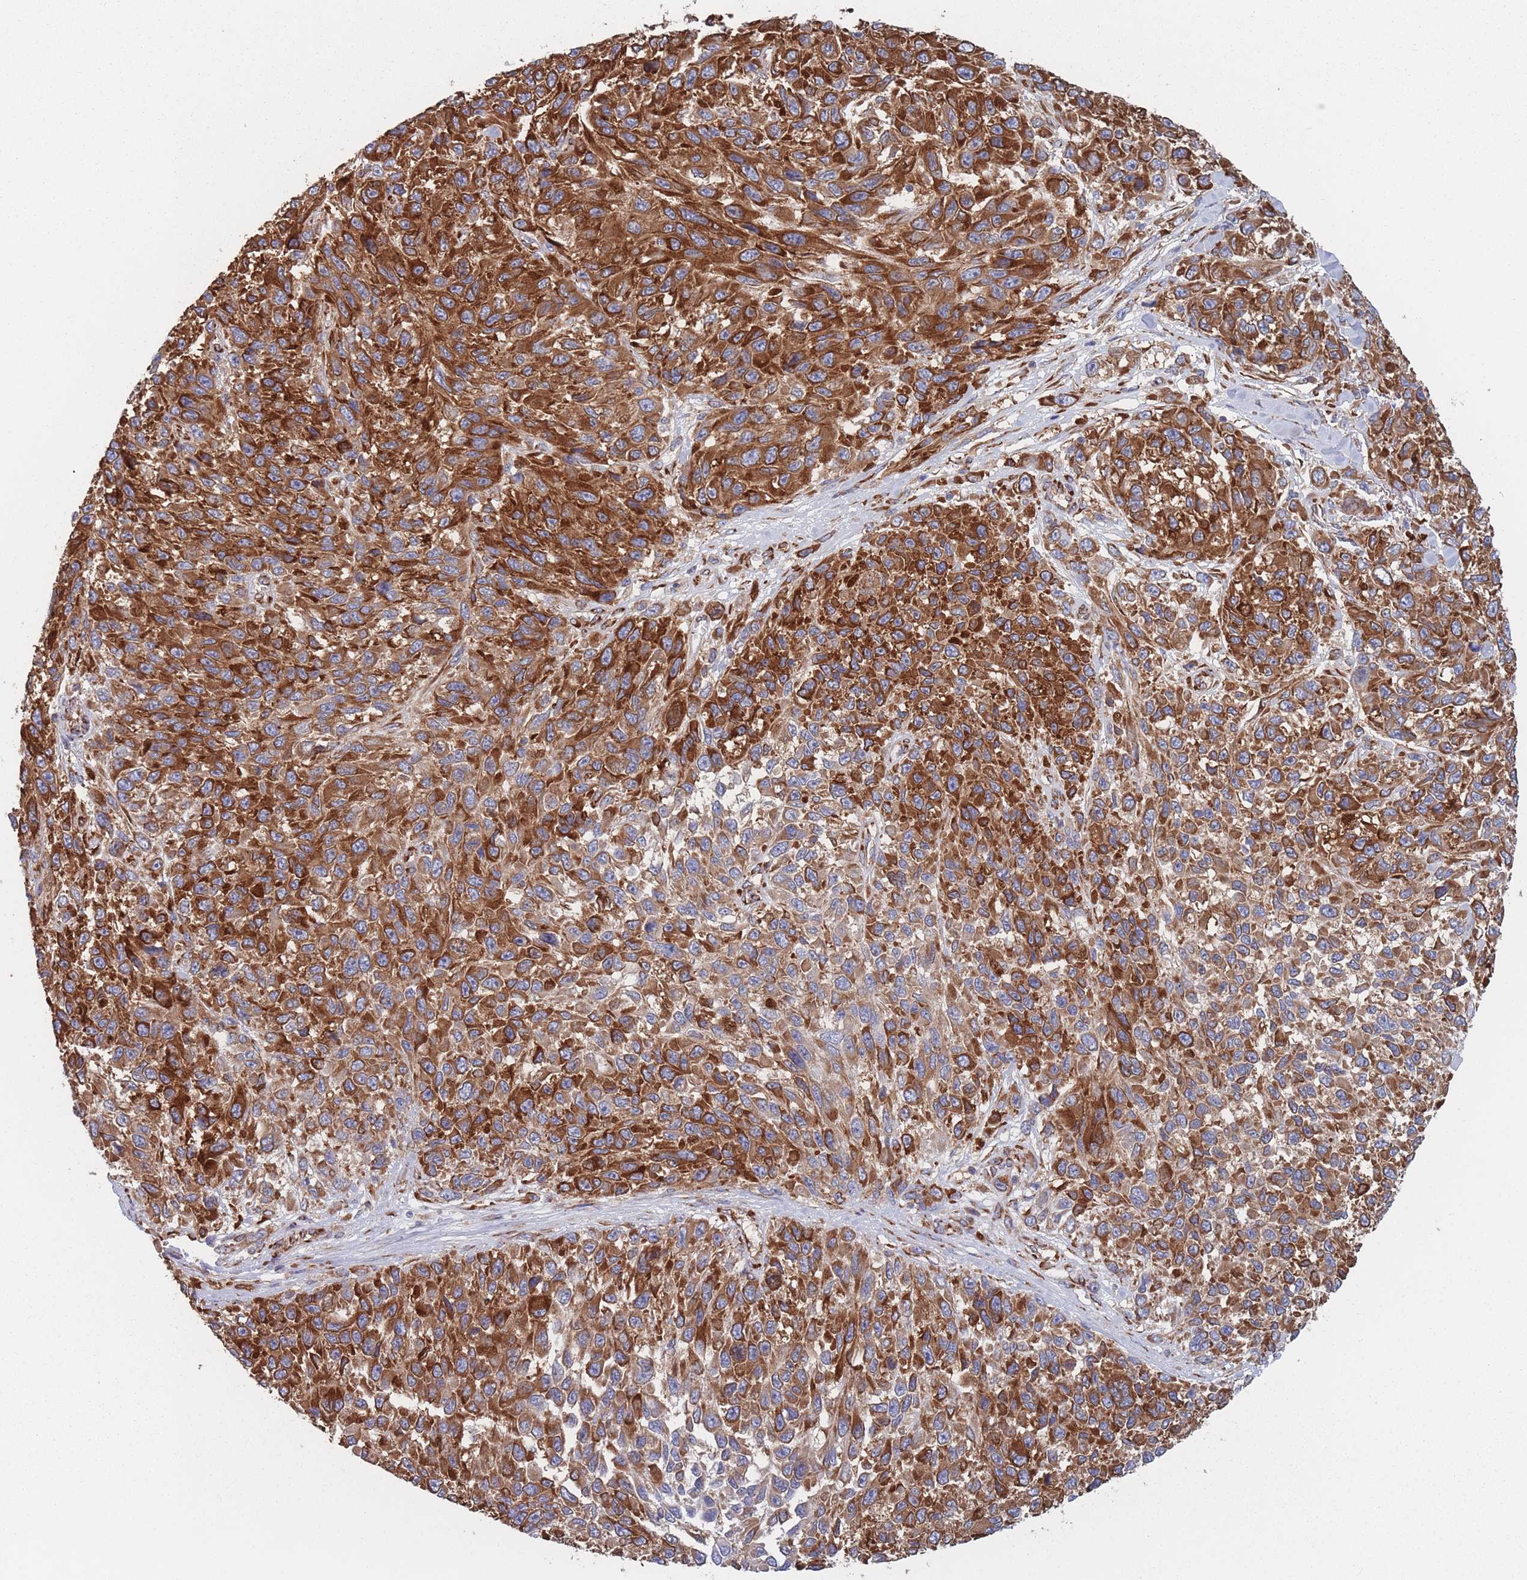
{"staining": {"intensity": "strong", "quantity": ">75%", "location": "cytoplasmic/membranous"}, "tissue": "melanoma", "cell_type": "Tumor cells", "image_type": "cancer", "snomed": [{"axis": "morphology", "description": "Malignant melanoma, NOS"}, {"axis": "topography", "description": "Skin"}], "caption": "Immunohistochemistry (IHC) (DAB (3,3'-diaminobenzidine)) staining of malignant melanoma displays strong cytoplasmic/membranous protein staining in about >75% of tumor cells.", "gene": "EEF1B2", "patient": {"sex": "female", "age": 96}}